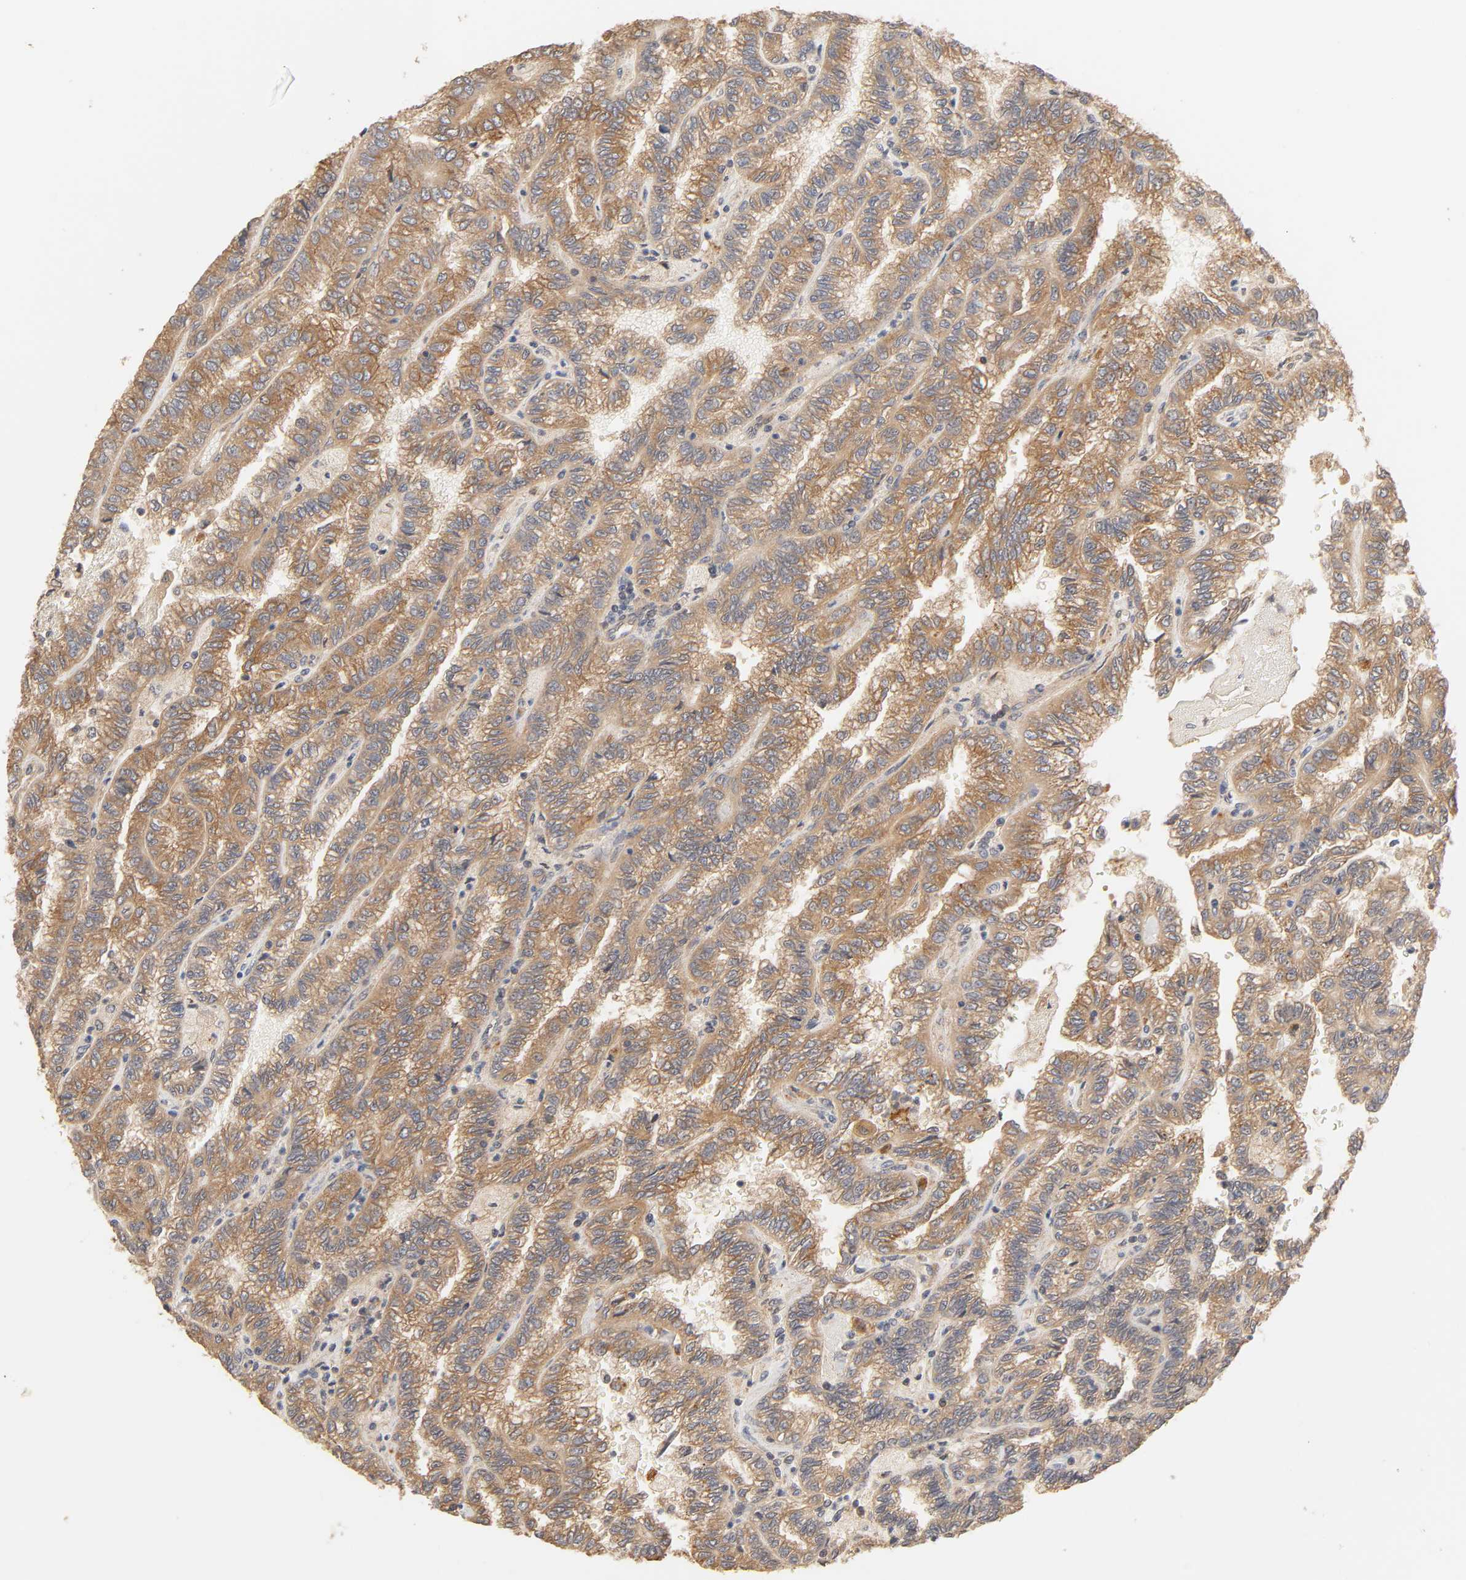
{"staining": {"intensity": "moderate", "quantity": ">75%", "location": "cytoplasmic/membranous"}, "tissue": "renal cancer", "cell_type": "Tumor cells", "image_type": "cancer", "snomed": [{"axis": "morphology", "description": "Inflammation, NOS"}, {"axis": "morphology", "description": "Adenocarcinoma, NOS"}, {"axis": "topography", "description": "Kidney"}], "caption": "A high-resolution image shows immunohistochemistry staining of renal cancer (adenocarcinoma), which displays moderate cytoplasmic/membranous expression in about >75% of tumor cells.", "gene": "EPS8", "patient": {"sex": "male", "age": 68}}